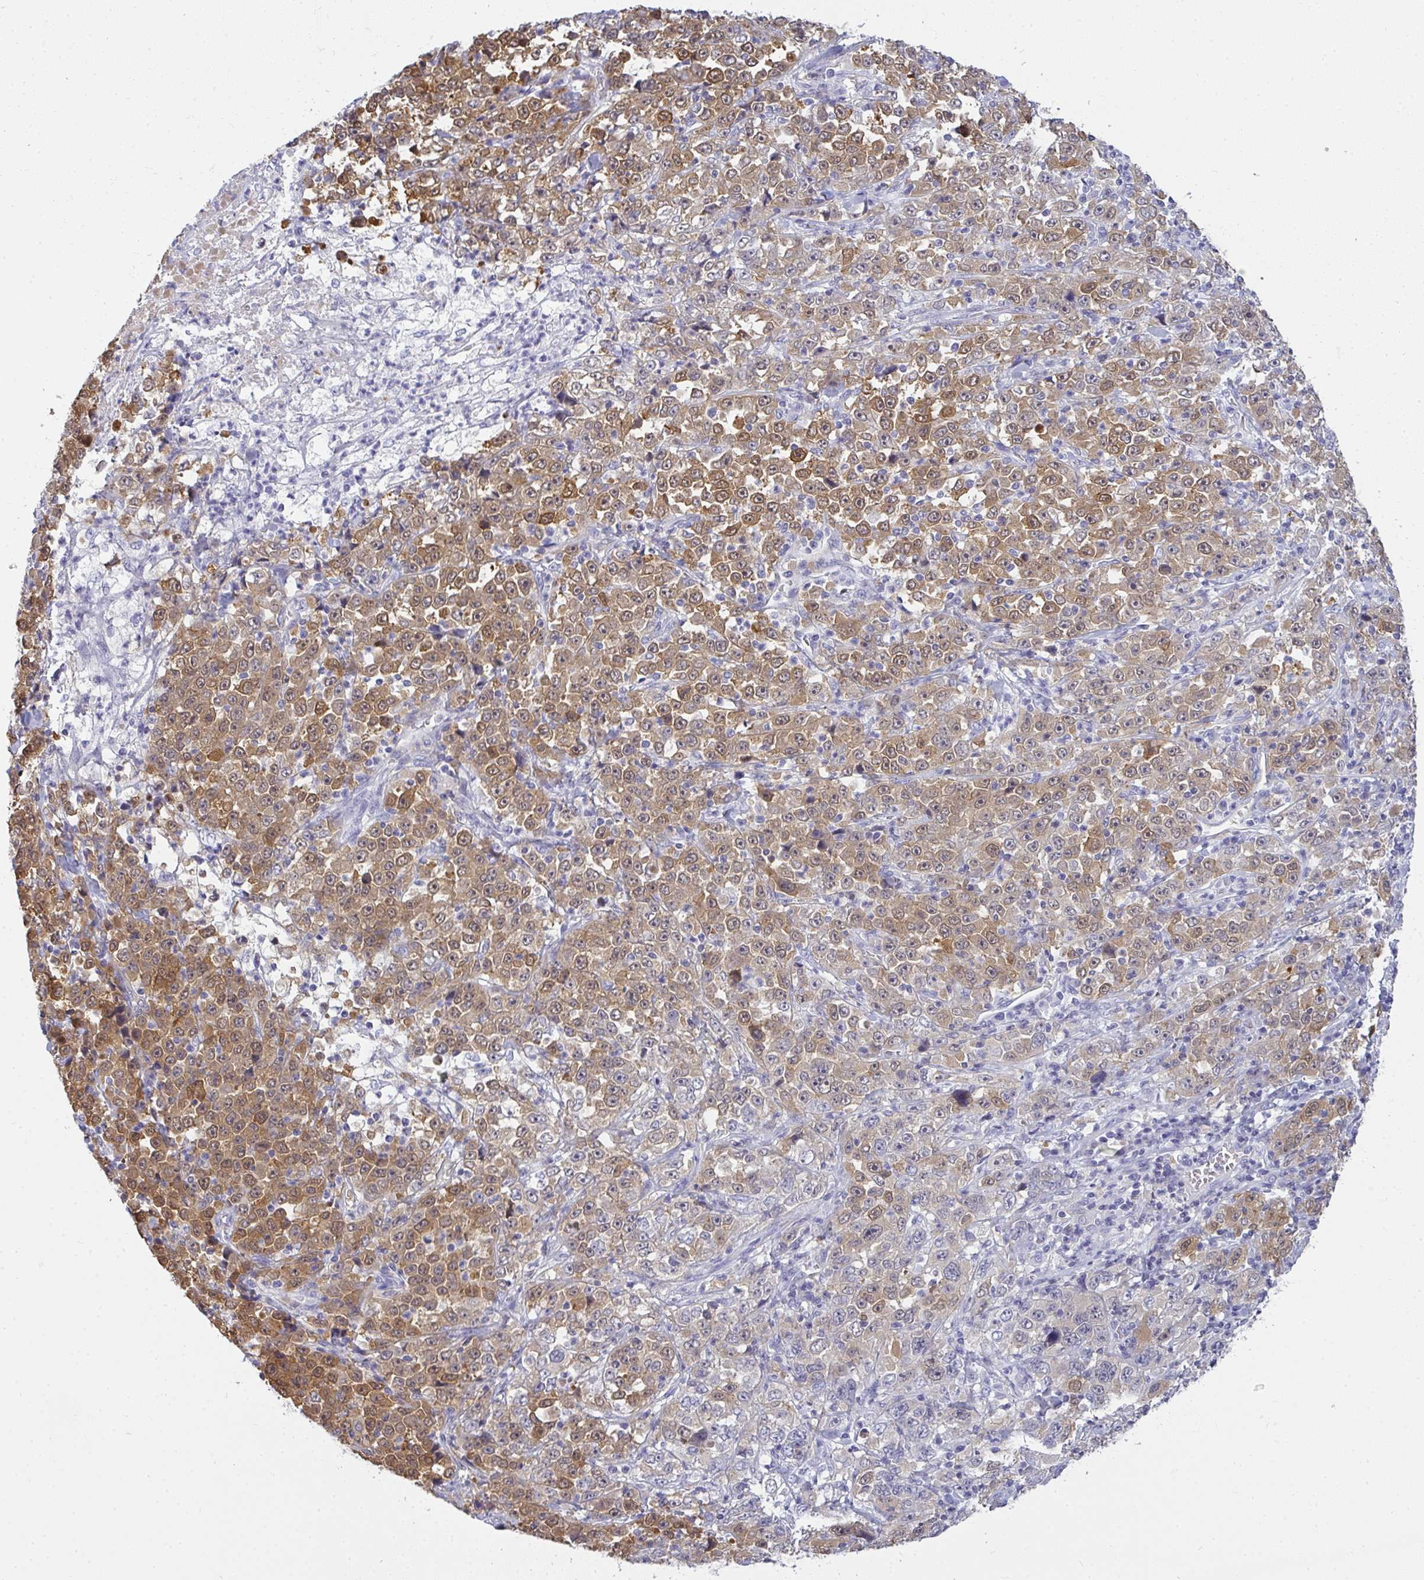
{"staining": {"intensity": "moderate", "quantity": ">75%", "location": "cytoplasmic/membranous"}, "tissue": "stomach cancer", "cell_type": "Tumor cells", "image_type": "cancer", "snomed": [{"axis": "morphology", "description": "Normal tissue, NOS"}, {"axis": "morphology", "description": "Adenocarcinoma, NOS"}, {"axis": "topography", "description": "Stomach, upper"}, {"axis": "topography", "description": "Stomach"}], "caption": "There is medium levels of moderate cytoplasmic/membranous staining in tumor cells of stomach cancer (adenocarcinoma), as demonstrated by immunohistochemical staining (brown color).", "gene": "GSDMB", "patient": {"sex": "male", "age": 59}}